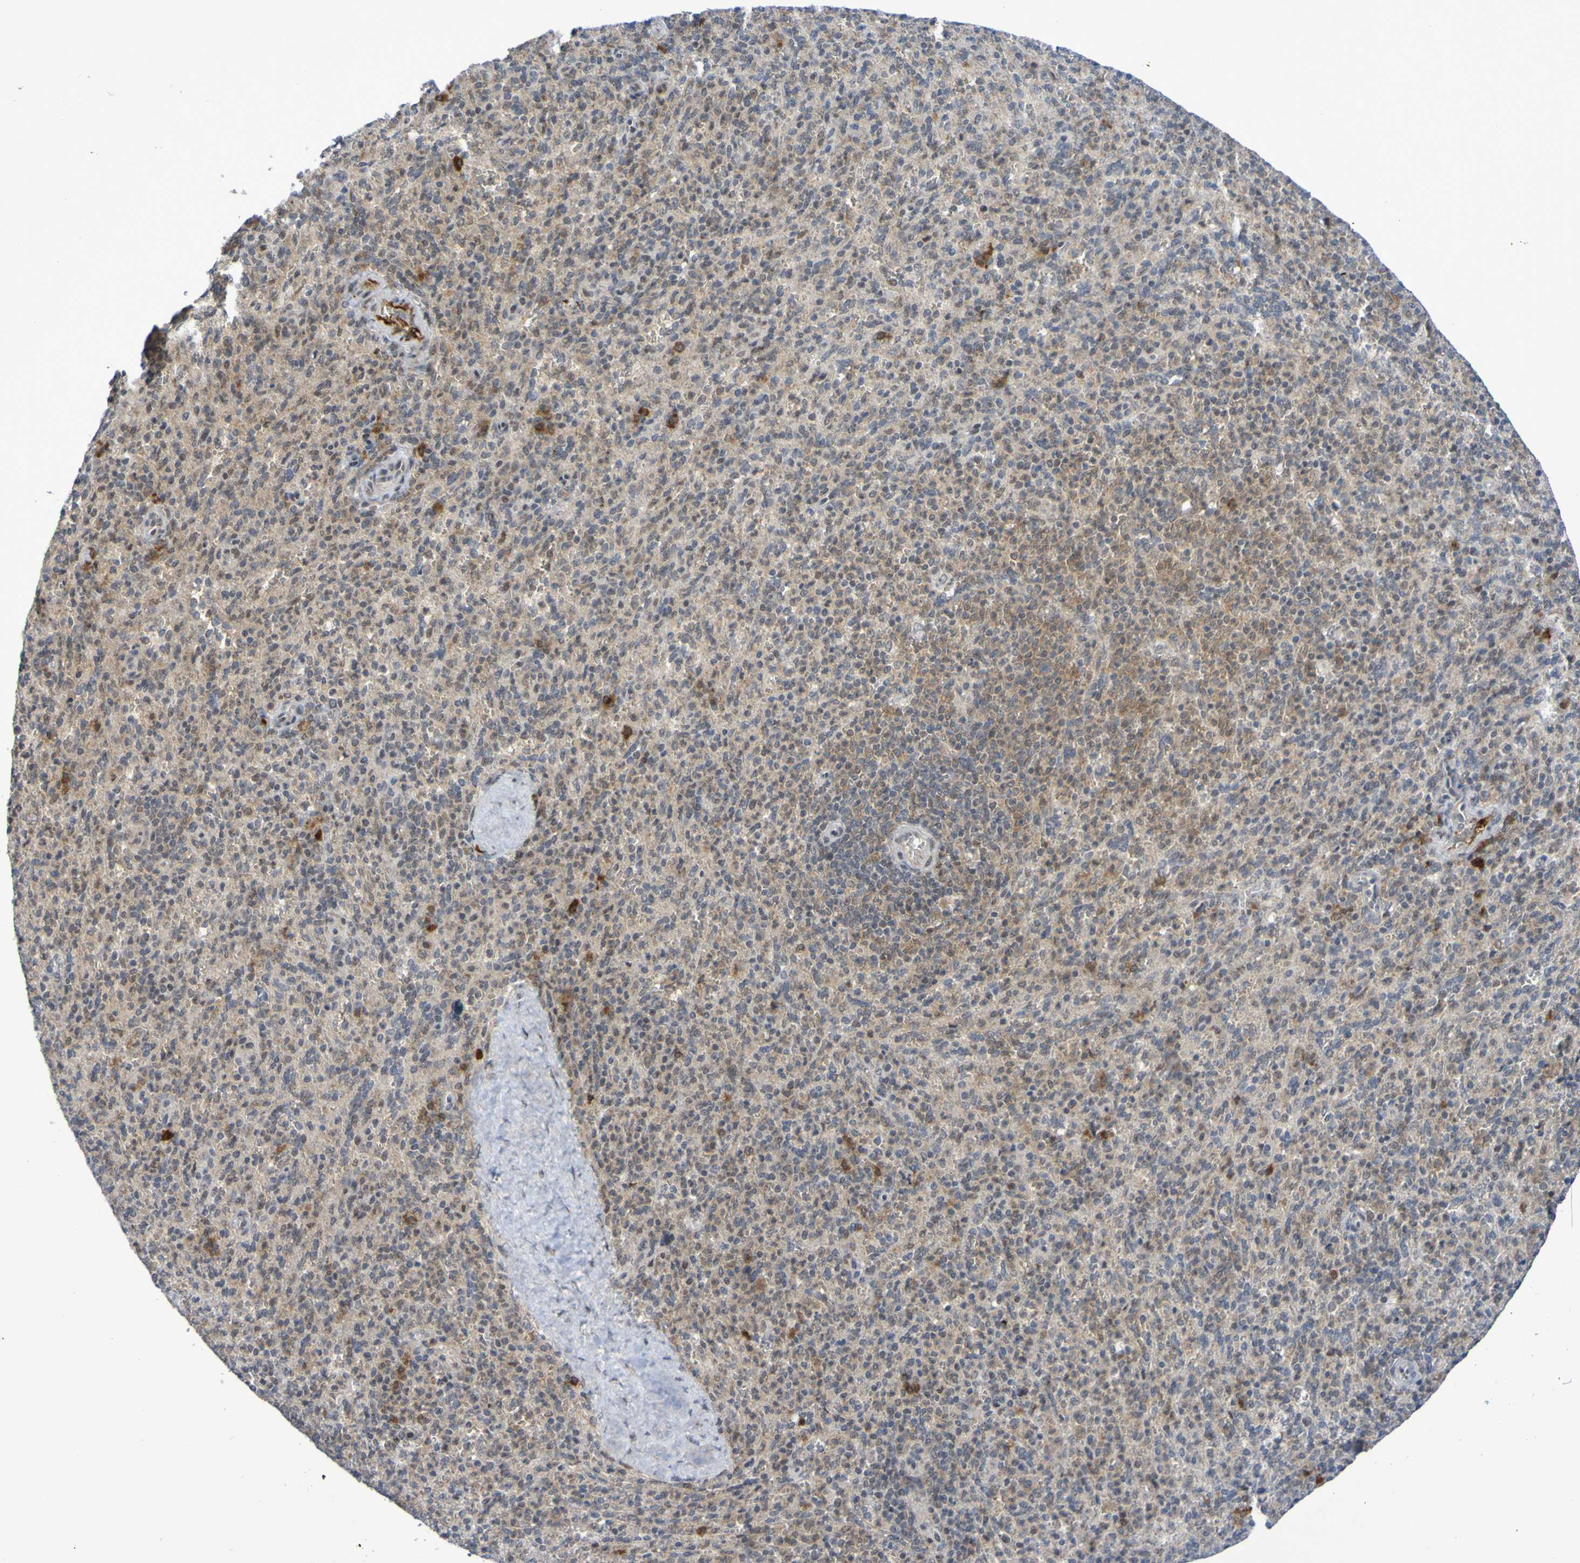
{"staining": {"intensity": "negative", "quantity": "none", "location": "none"}, "tissue": "spleen", "cell_type": "Cells in red pulp", "image_type": "normal", "snomed": [{"axis": "morphology", "description": "Normal tissue, NOS"}, {"axis": "topography", "description": "Spleen"}], "caption": "This is an immunohistochemistry (IHC) image of benign spleen. There is no positivity in cells in red pulp.", "gene": "ITLN1", "patient": {"sex": "male", "age": 36}}